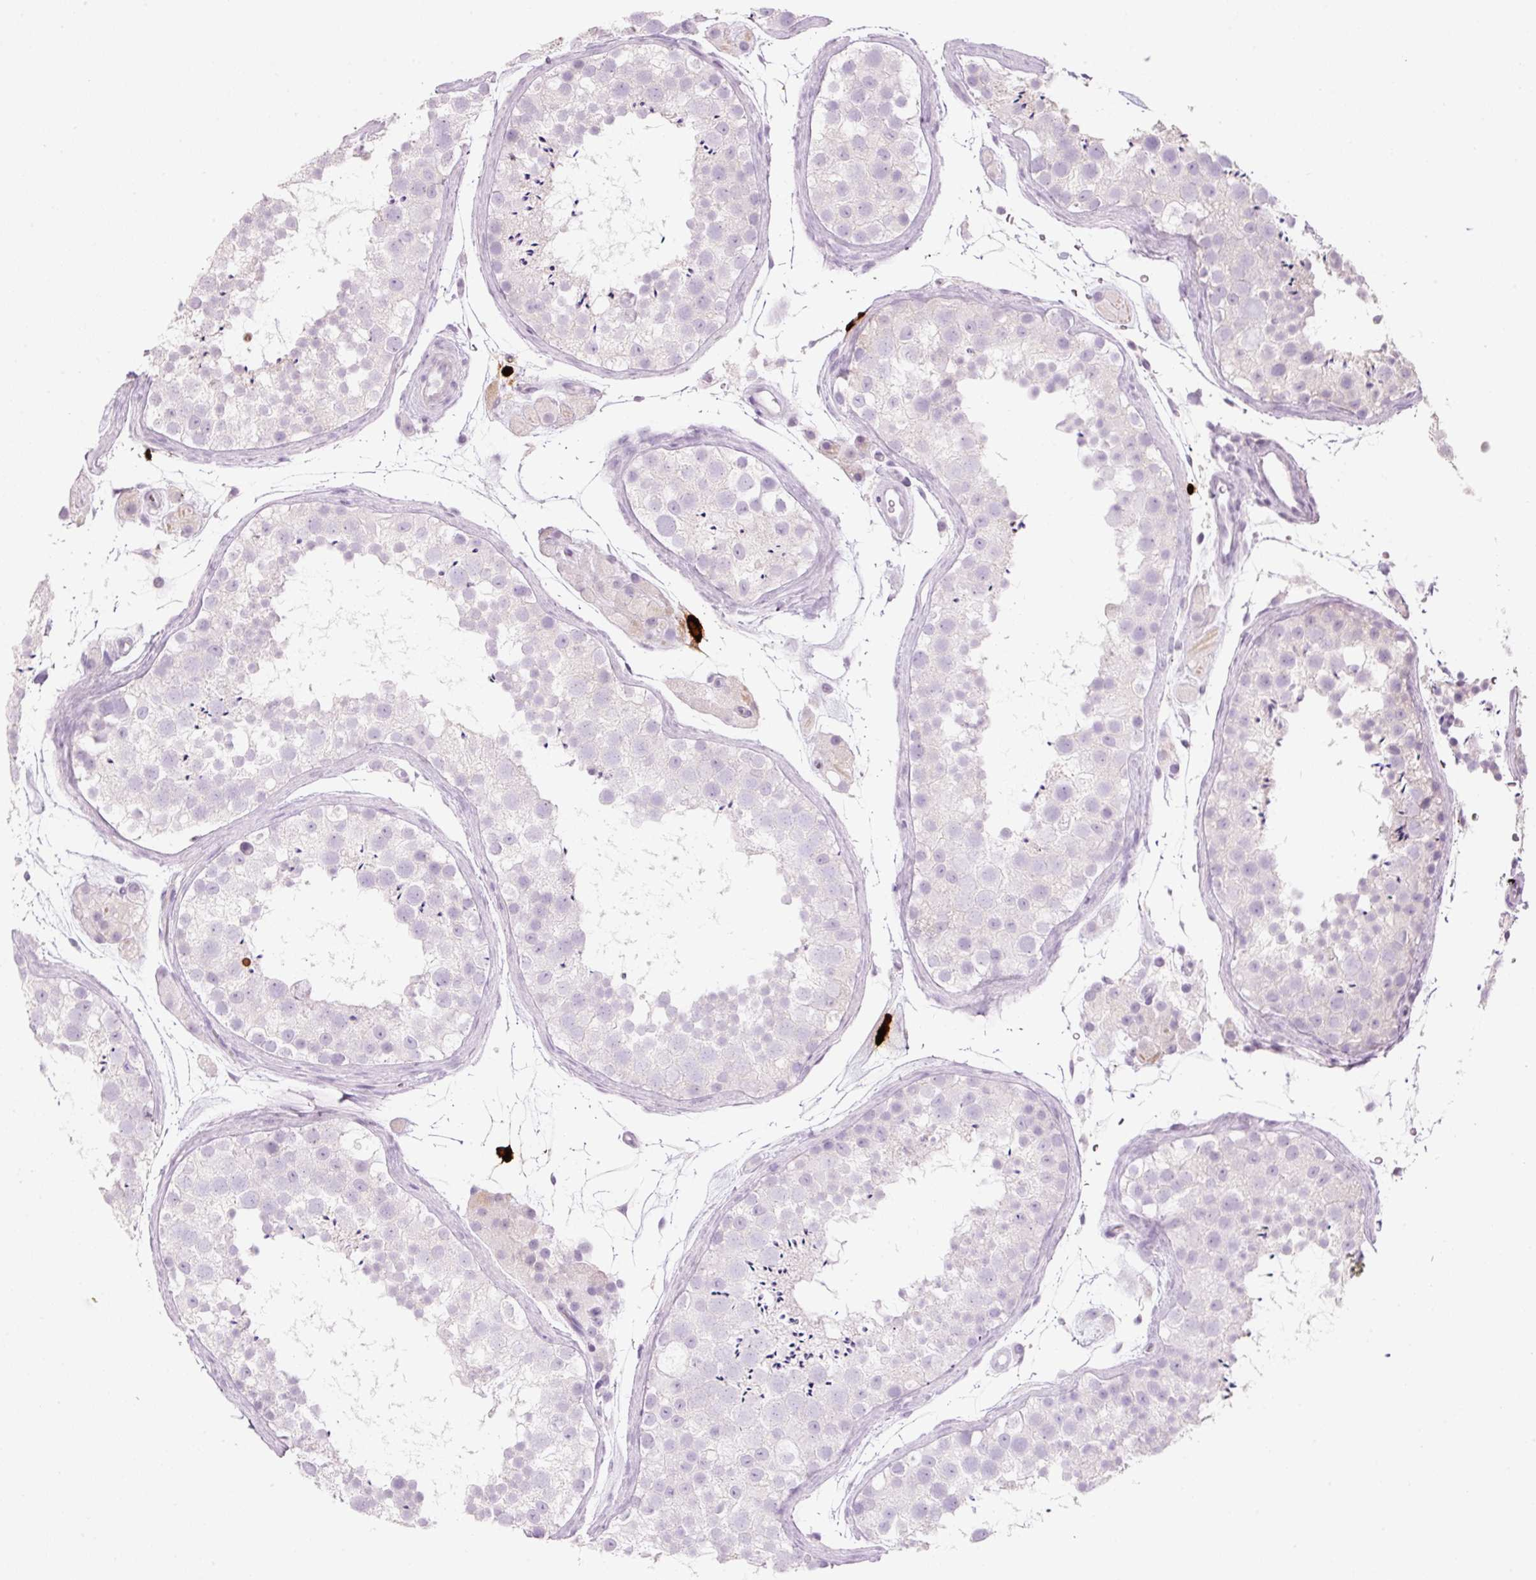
{"staining": {"intensity": "negative", "quantity": "none", "location": "none"}, "tissue": "testis", "cell_type": "Cells in seminiferous ducts", "image_type": "normal", "snomed": [{"axis": "morphology", "description": "Normal tissue, NOS"}, {"axis": "topography", "description": "Testis"}], "caption": "The image exhibits no significant positivity in cells in seminiferous ducts of testis. Brightfield microscopy of immunohistochemistry (IHC) stained with DAB (brown) and hematoxylin (blue), captured at high magnification.", "gene": "CMA1", "patient": {"sex": "male", "age": 41}}